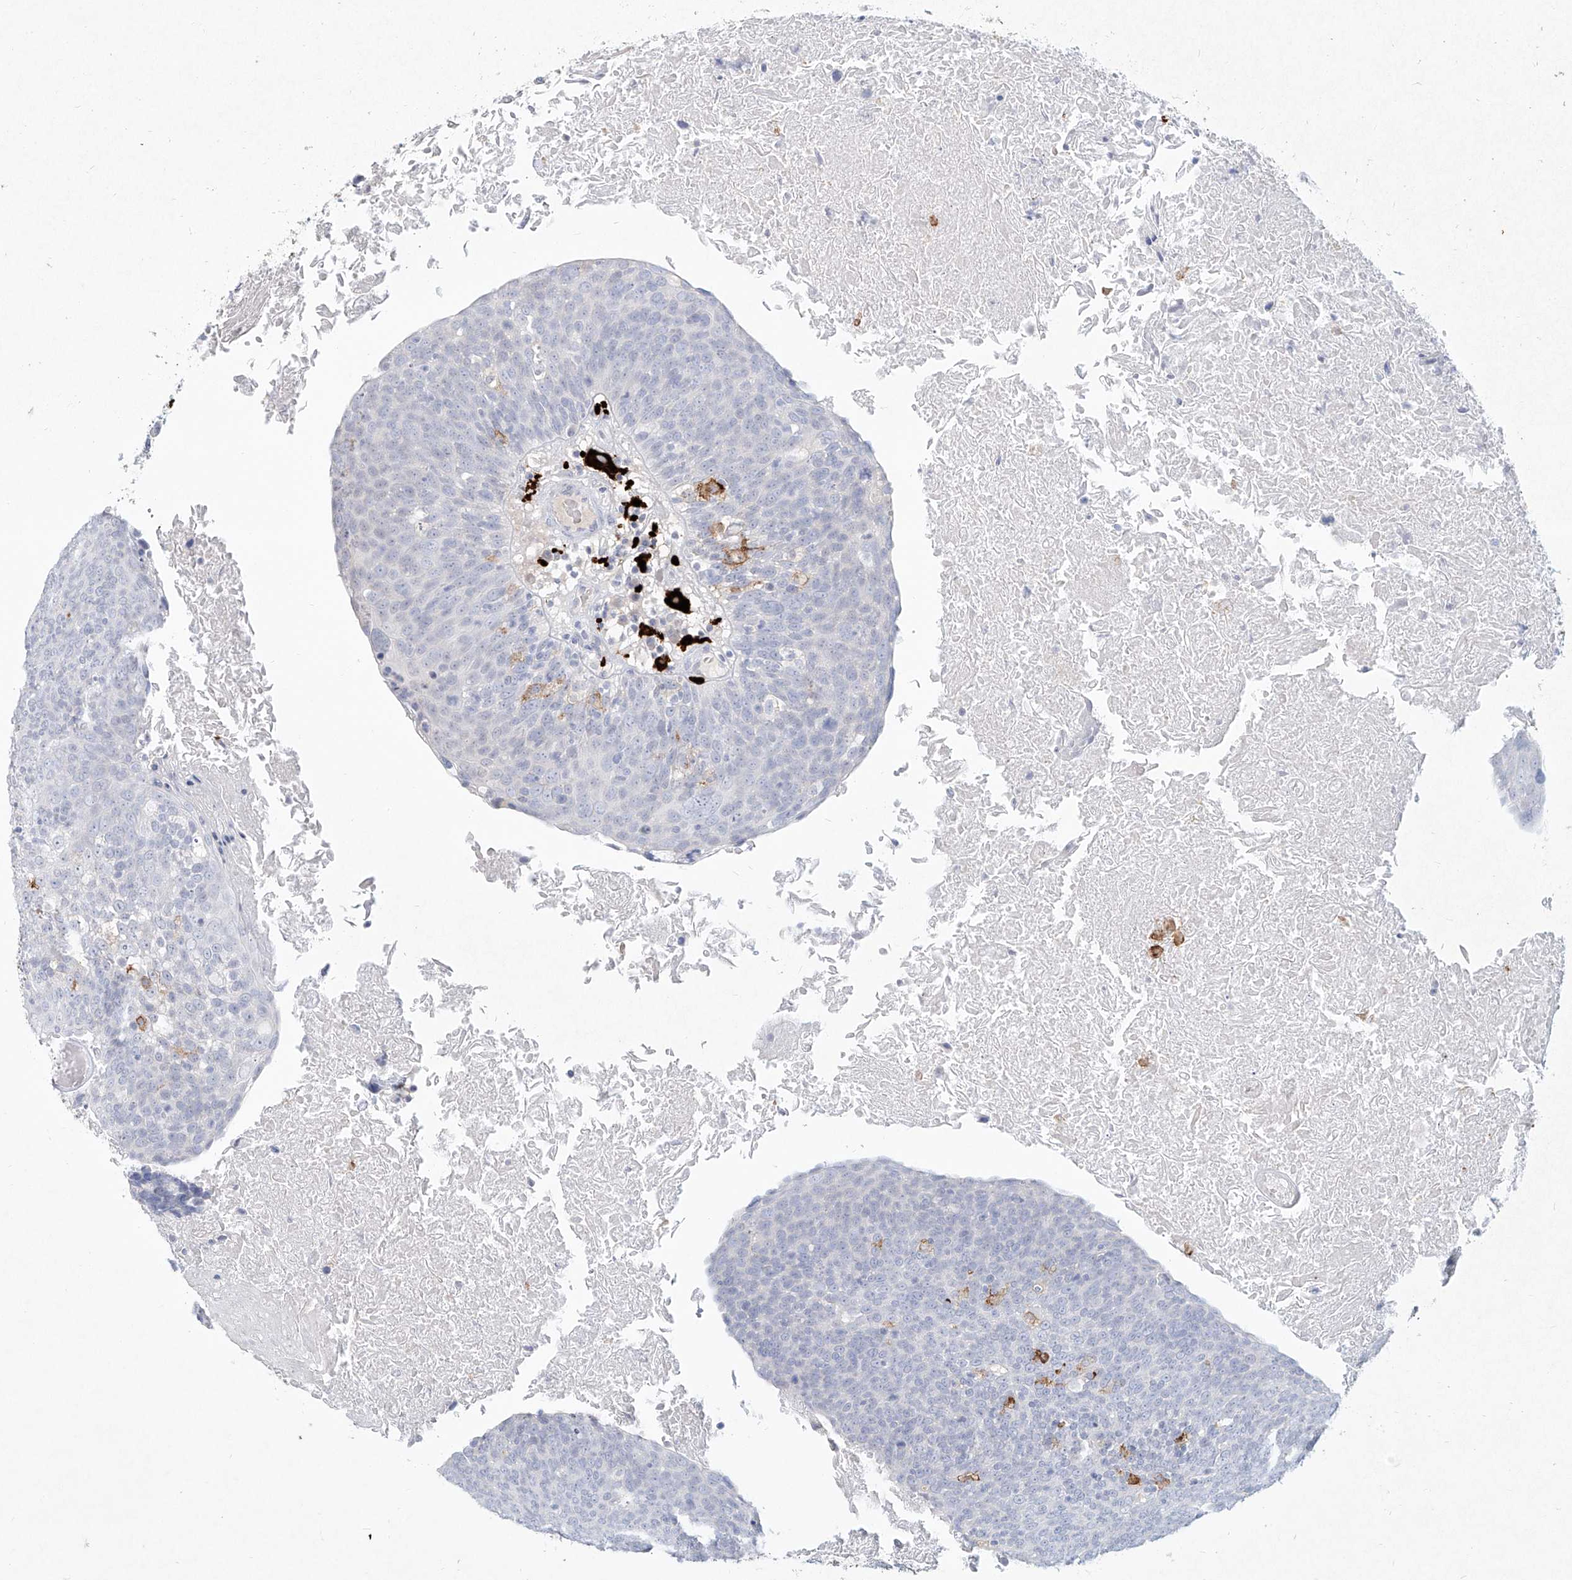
{"staining": {"intensity": "negative", "quantity": "none", "location": "none"}, "tissue": "head and neck cancer", "cell_type": "Tumor cells", "image_type": "cancer", "snomed": [{"axis": "morphology", "description": "Squamous cell carcinoma, NOS"}, {"axis": "morphology", "description": "Squamous cell carcinoma, metastatic, NOS"}, {"axis": "topography", "description": "Lymph node"}, {"axis": "topography", "description": "Head-Neck"}], "caption": "Protein analysis of squamous cell carcinoma (head and neck) reveals no significant positivity in tumor cells.", "gene": "CD209", "patient": {"sex": "male", "age": 62}}